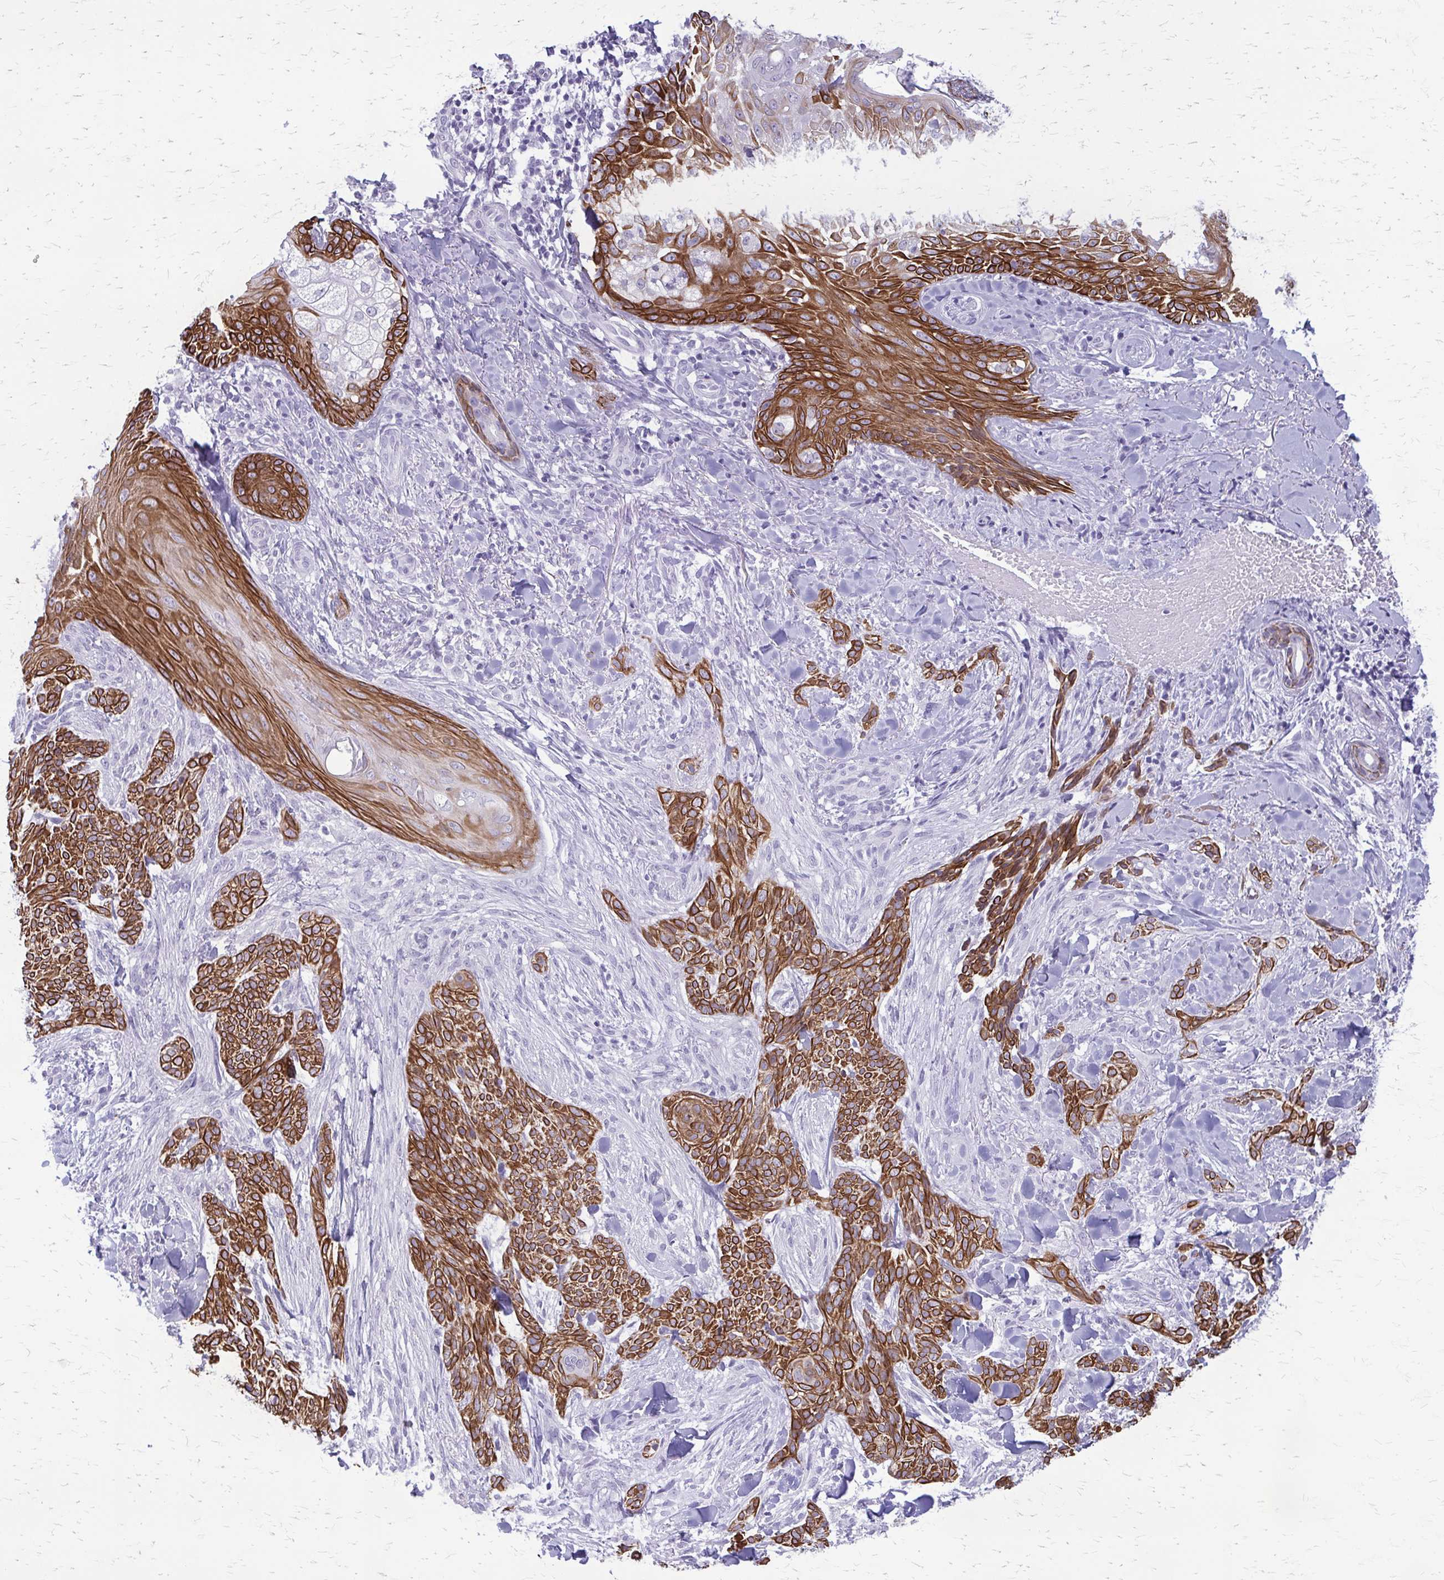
{"staining": {"intensity": "strong", "quantity": ">75%", "location": "cytoplasmic/membranous"}, "tissue": "skin cancer", "cell_type": "Tumor cells", "image_type": "cancer", "snomed": [{"axis": "morphology", "description": "Basal cell carcinoma"}, {"axis": "topography", "description": "Skin"}], "caption": "Human basal cell carcinoma (skin) stained with a protein marker displays strong staining in tumor cells.", "gene": "KRT5", "patient": {"sex": "female", "age": 48}}